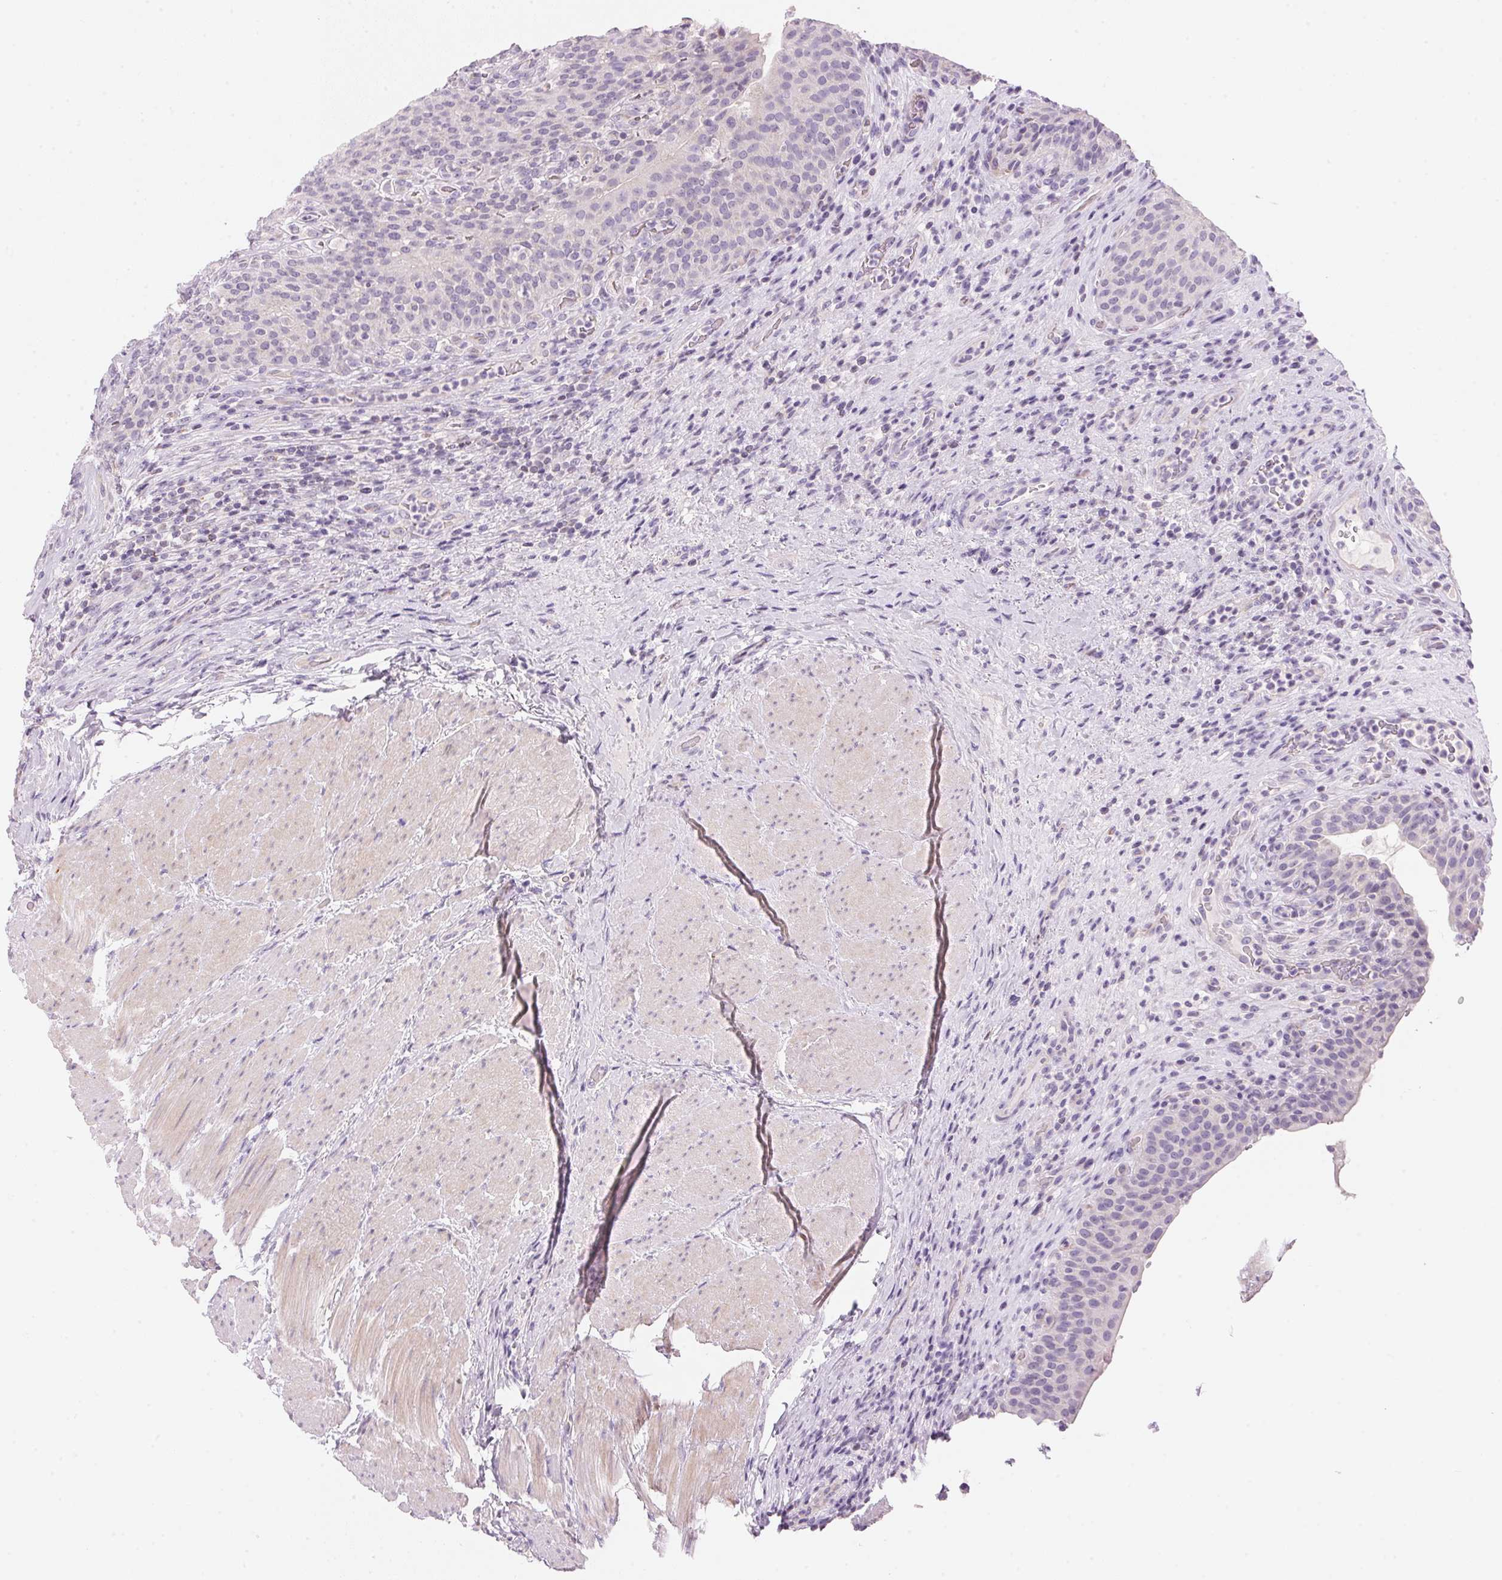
{"staining": {"intensity": "negative", "quantity": "none", "location": "none"}, "tissue": "urinary bladder", "cell_type": "Urothelial cells", "image_type": "normal", "snomed": [{"axis": "morphology", "description": "Normal tissue, NOS"}, {"axis": "topography", "description": "Urinary bladder"}, {"axis": "topography", "description": "Peripheral nerve tissue"}], "caption": "High magnification brightfield microscopy of unremarkable urinary bladder stained with DAB (3,3'-diaminobenzidine) (brown) and counterstained with hematoxylin (blue): urothelial cells show no significant expression.", "gene": "CYP11B1", "patient": {"sex": "male", "age": 66}}